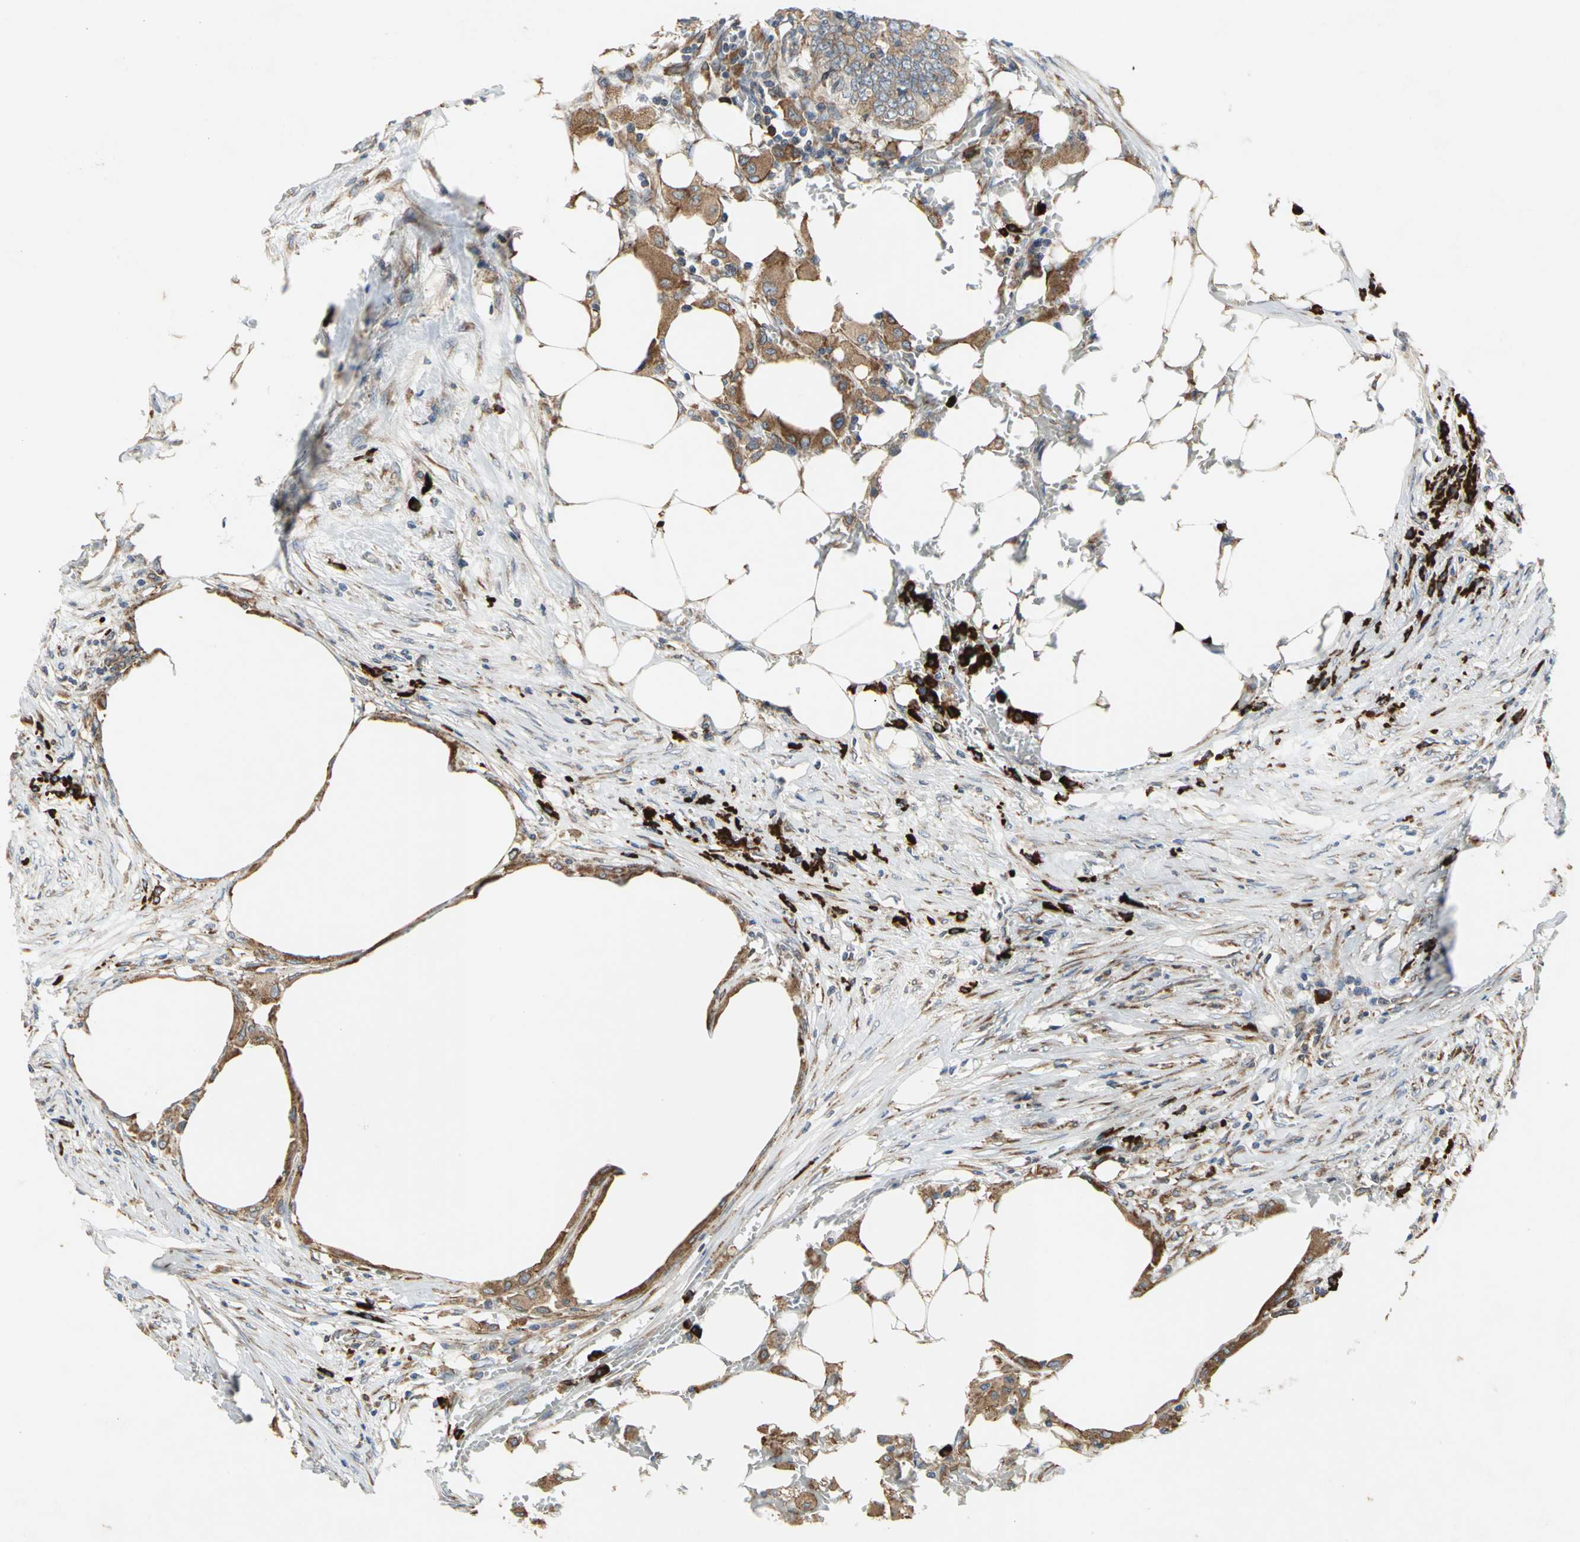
{"staining": {"intensity": "moderate", "quantity": ">75%", "location": "cytoplasmic/membranous"}, "tissue": "colorectal cancer", "cell_type": "Tumor cells", "image_type": "cancer", "snomed": [{"axis": "morphology", "description": "Adenocarcinoma, NOS"}, {"axis": "topography", "description": "Colon"}], "caption": "This micrograph reveals immunohistochemistry staining of human colorectal cancer (adenocarcinoma), with medium moderate cytoplasmic/membranous expression in about >75% of tumor cells.", "gene": "SDF2L1", "patient": {"sex": "male", "age": 71}}